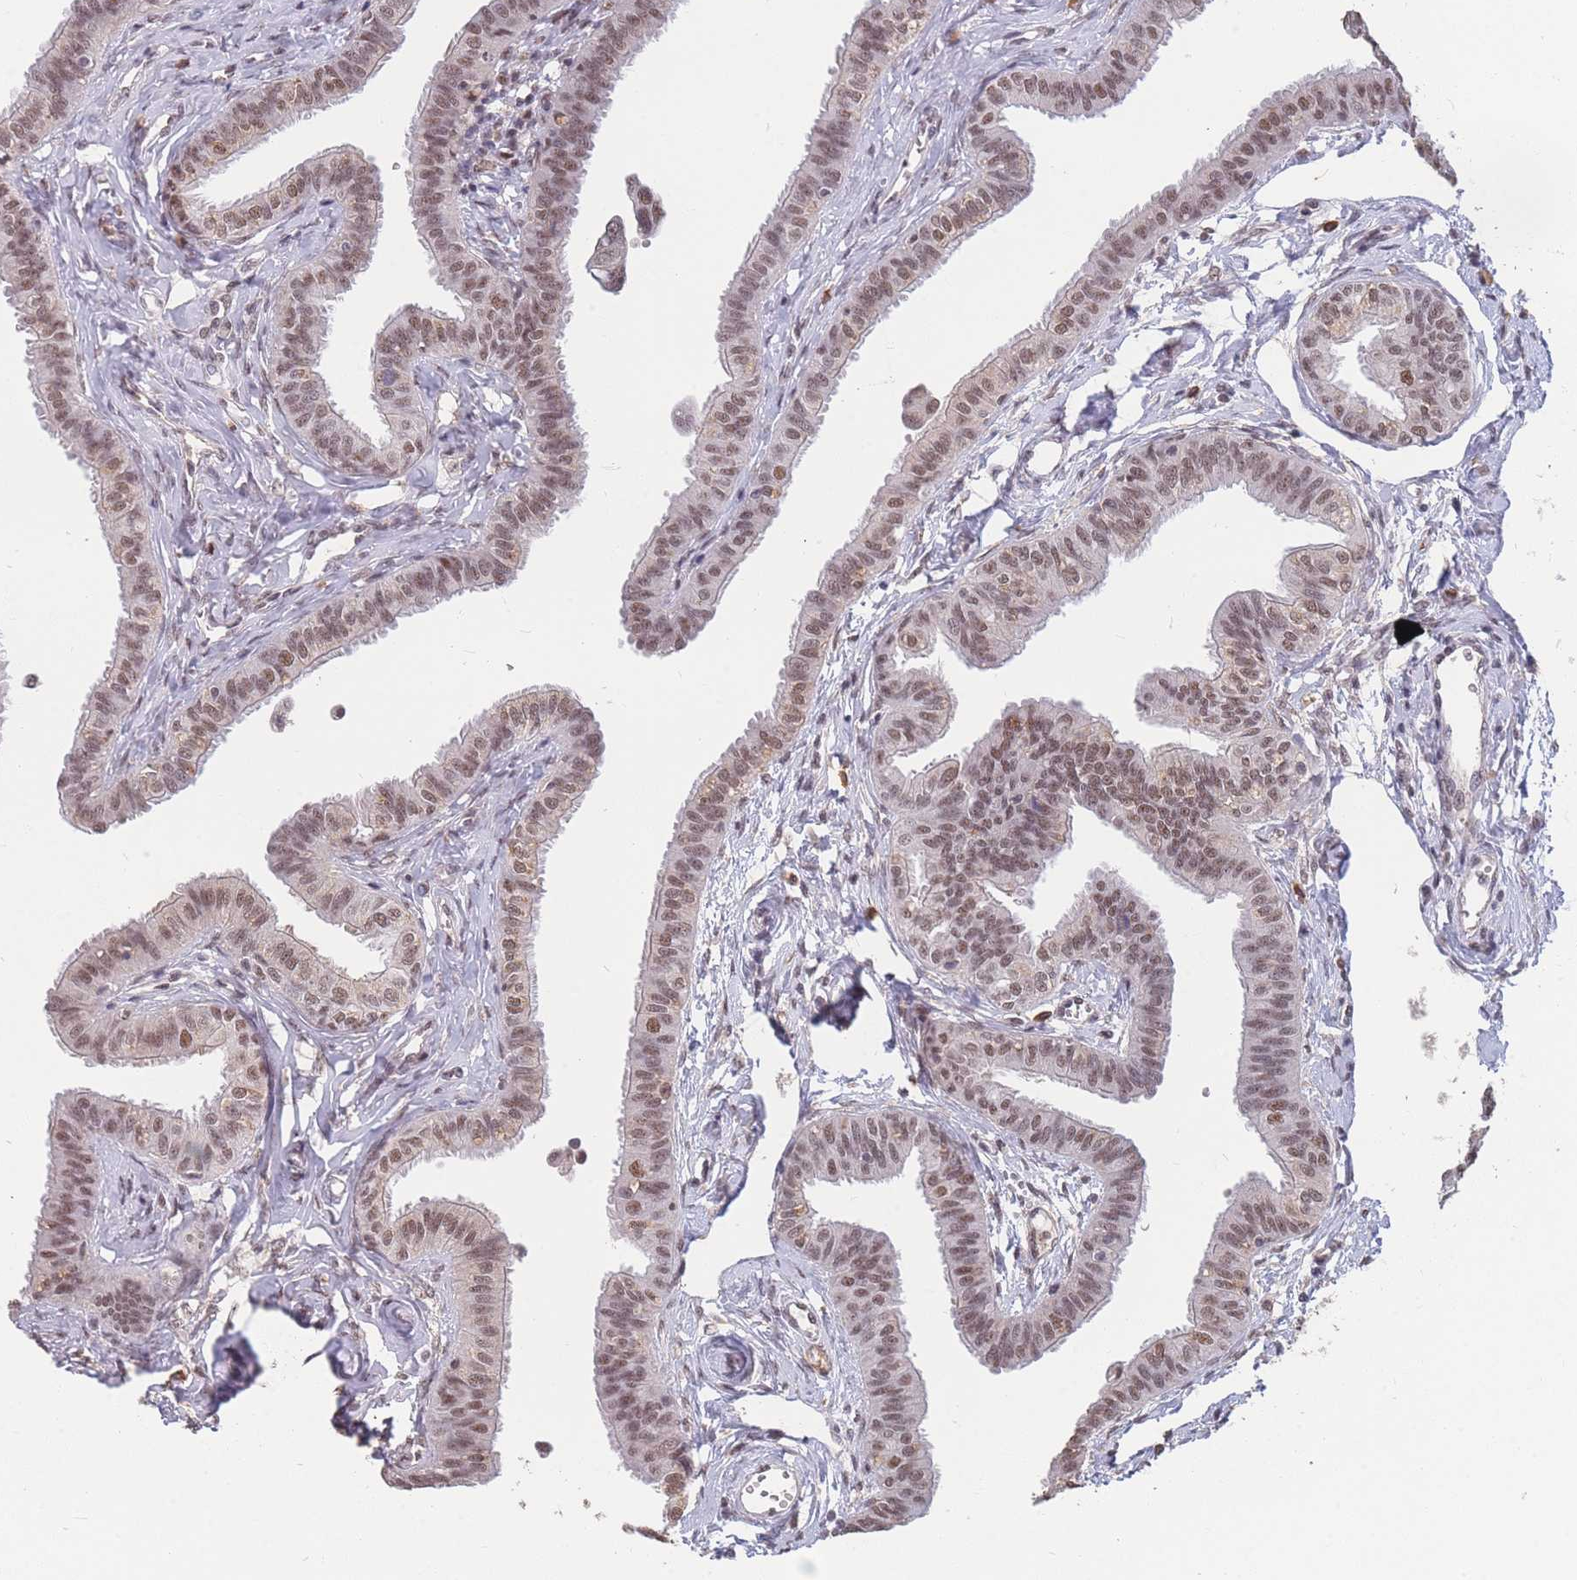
{"staining": {"intensity": "moderate", "quantity": ">75%", "location": "nuclear"}, "tissue": "fallopian tube", "cell_type": "Glandular cells", "image_type": "normal", "snomed": [{"axis": "morphology", "description": "Normal tissue, NOS"}, {"axis": "morphology", "description": "Carcinoma, NOS"}, {"axis": "topography", "description": "Fallopian tube"}, {"axis": "topography", "description": "Ovary"}], "caption": "Fallopian tube stained with DAB immunohistochemistry exhibits medium levels of moderate nuclear staining in approximately >75% of glandular cells. The staining is performed using DAB (3,3'-diaminobenzidine) brown chromogen to label protein expression. The nuclei are counter-stained blue using hematoxylin.", "gene": "SNRPA1", "patient": {"sex": "female", "age": 59}}